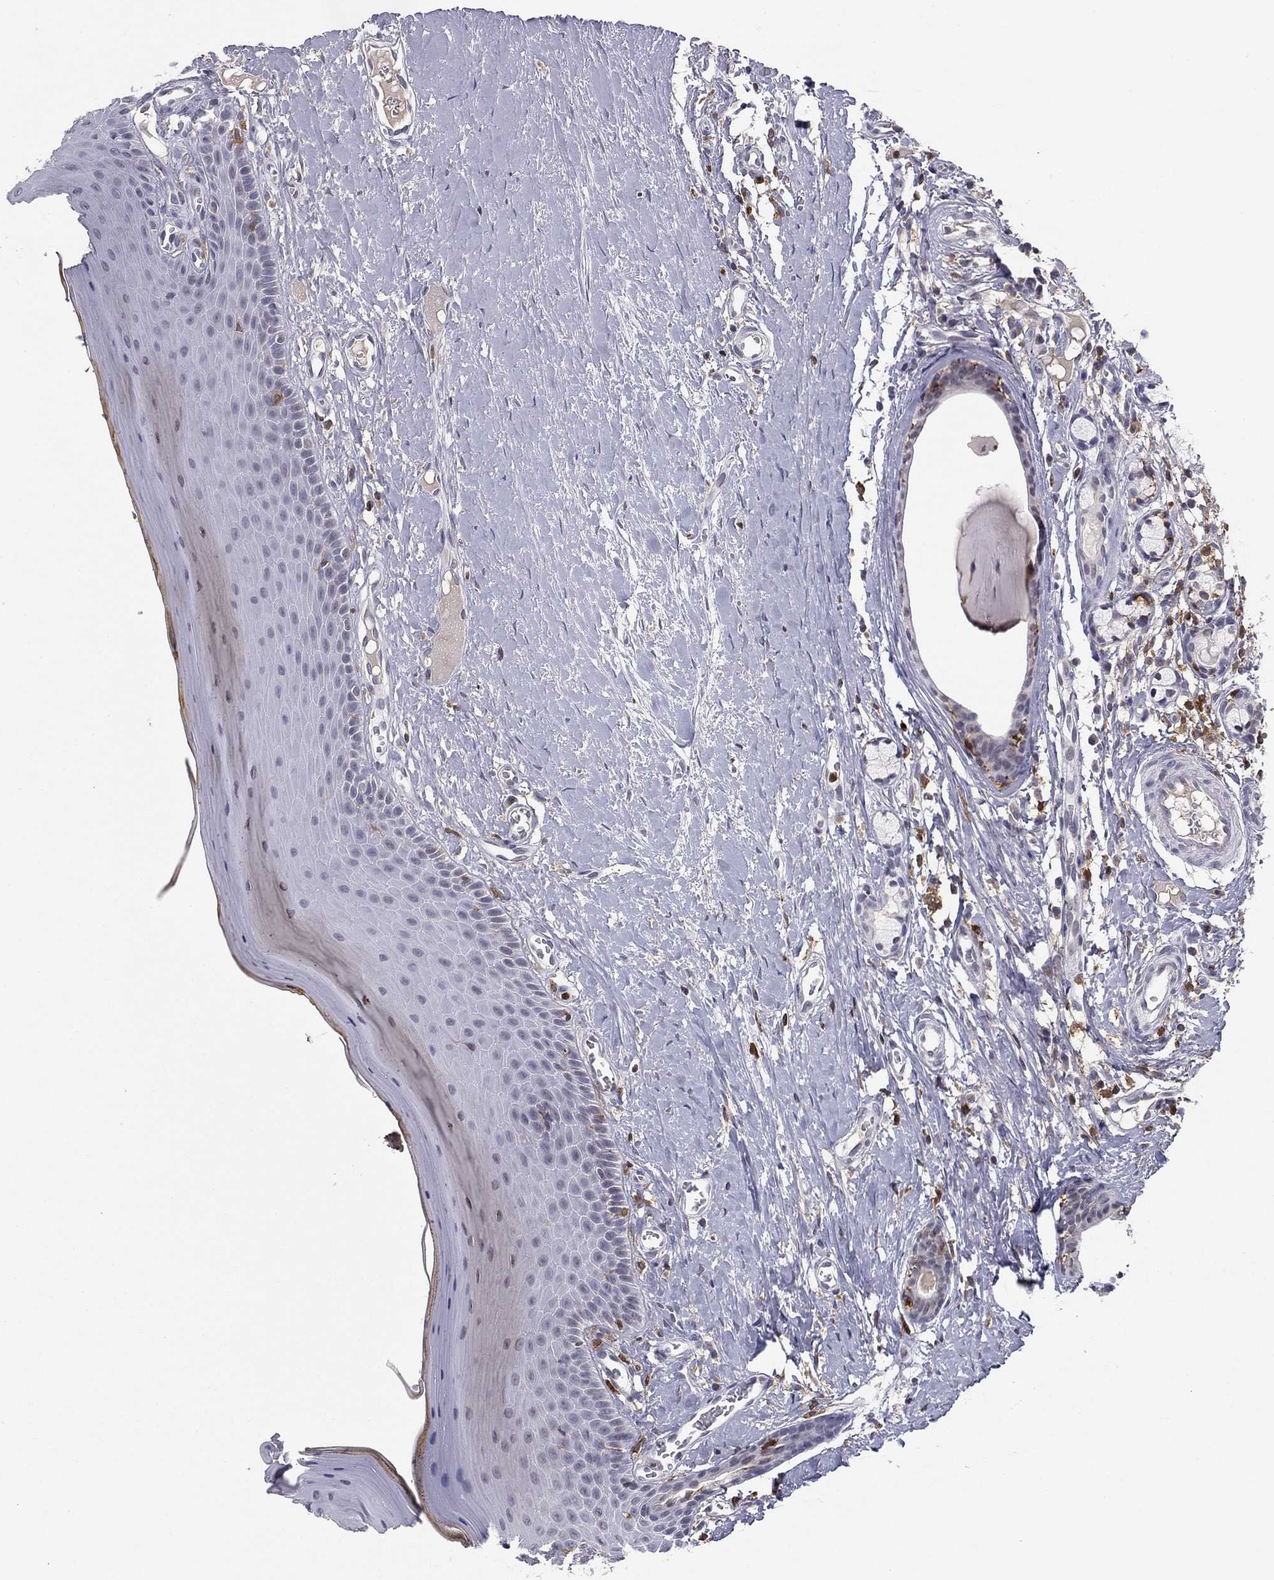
{"staining": {"intensity": "negative", "quantity": "none", "location": "none"}, "tissue": "oral mucosa", "cell_type": "Squamous epithelial cells", "image_type": "normal", "snomed": [{"axis": "morphology", "description": "Normal tissue, NOS"}, {"axis": "topography", "description": "Oral tissue"}], "caption": "IHC micrograph of unremarkable oral mucosa: human oral mucosa stained with DAB shows no significant protein positivity in squamous epithelial cells. (Brightfield microscopy of DAB (3,3'-diaminobenzidine) IHC at high magnification).", "gene": "PLCB2", "patient": {"sex": "female", "age": 43}}